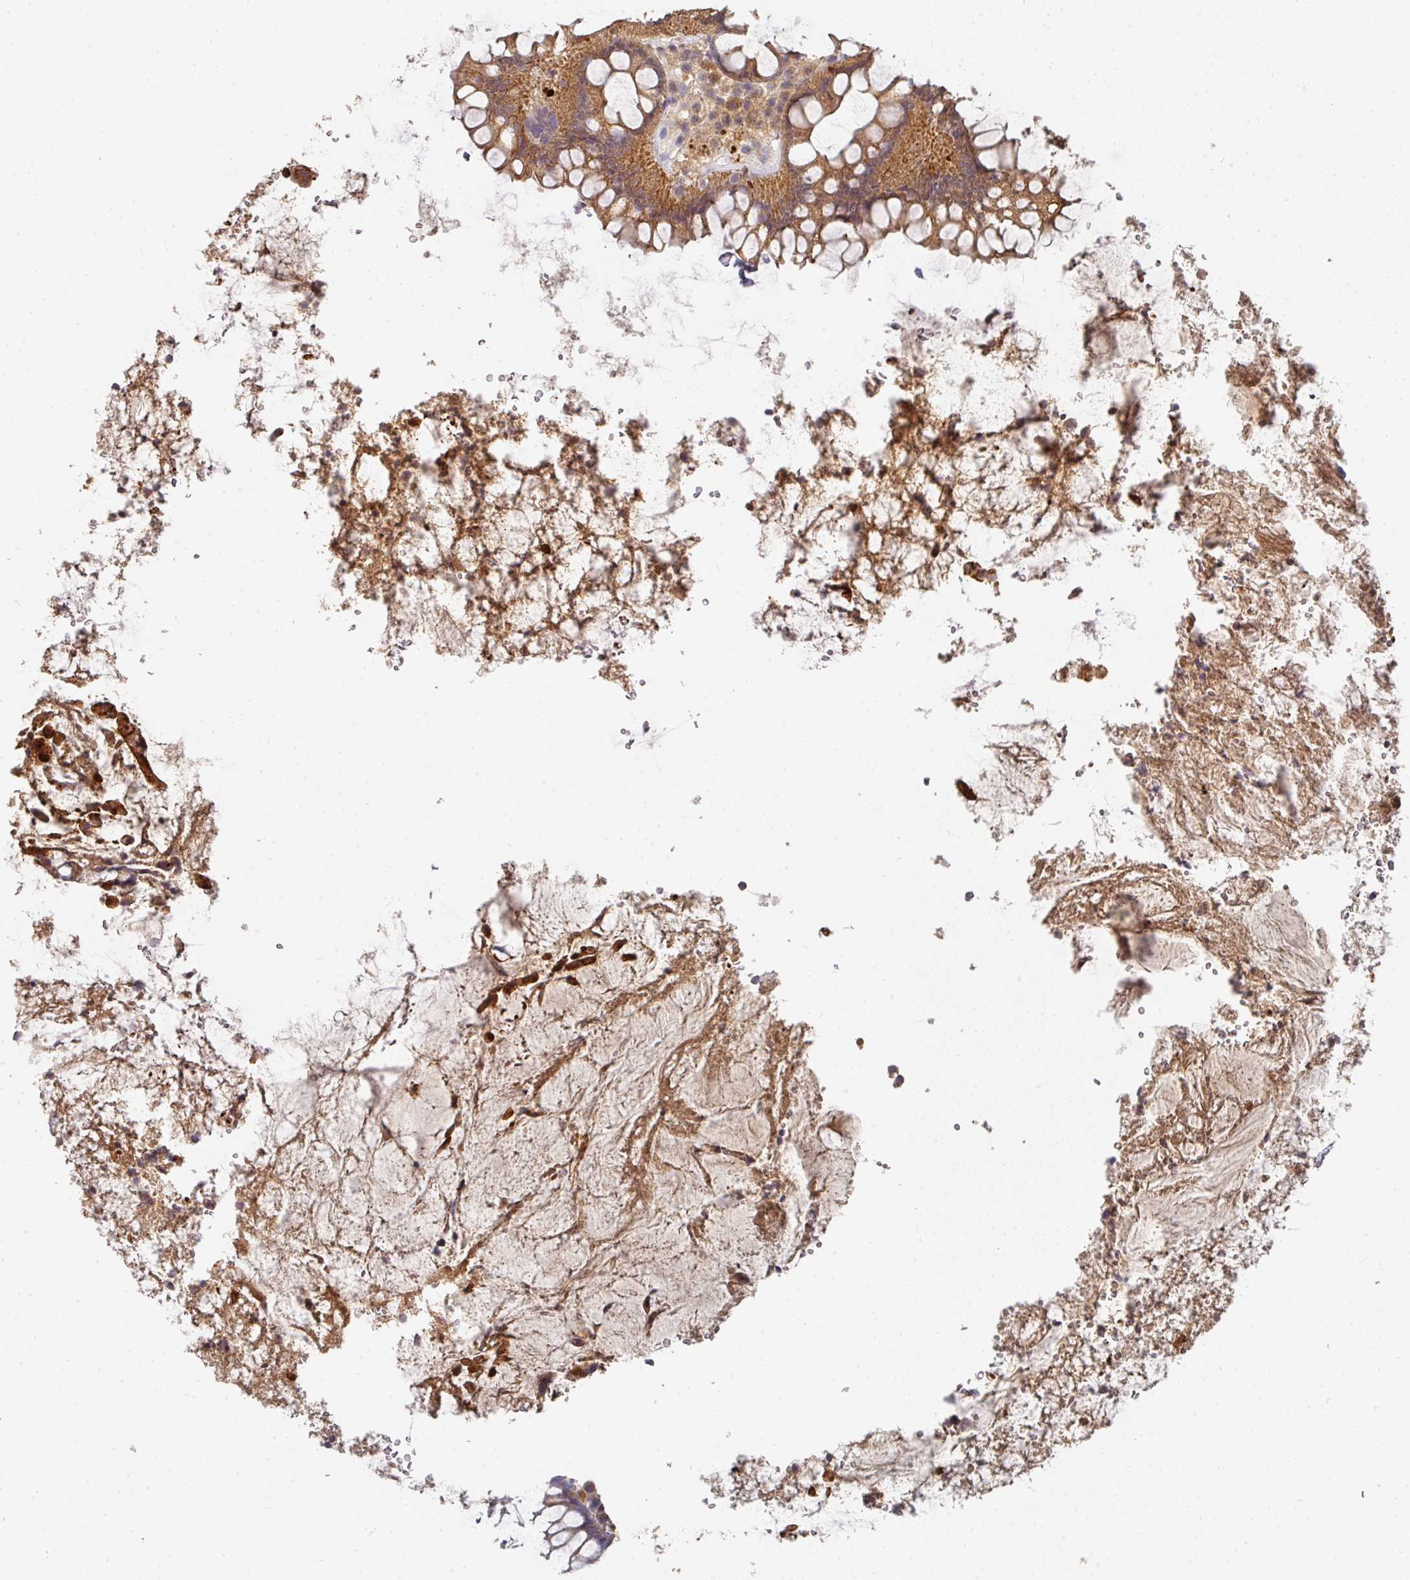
{"staining": {"intensity": "moderate", "quantity": ">75%", "location": "cytoplasmic/membranous"}, "tissue": "rectum", "cell_type": "Glandular cells", "image_type": "normal", "snomed": [{"axis": "morphology", "description": "Normal tissue, NOS"}, {"axis": "topography", "description": "Rectum"}], "caption": "Rectum stained for a protein (brown) shows moderate cytoplasmic/membranous positive staining in about >75% of glandular cells.", "gene": "EXTL3", "patient": {"sex": "female", "age": 69}}